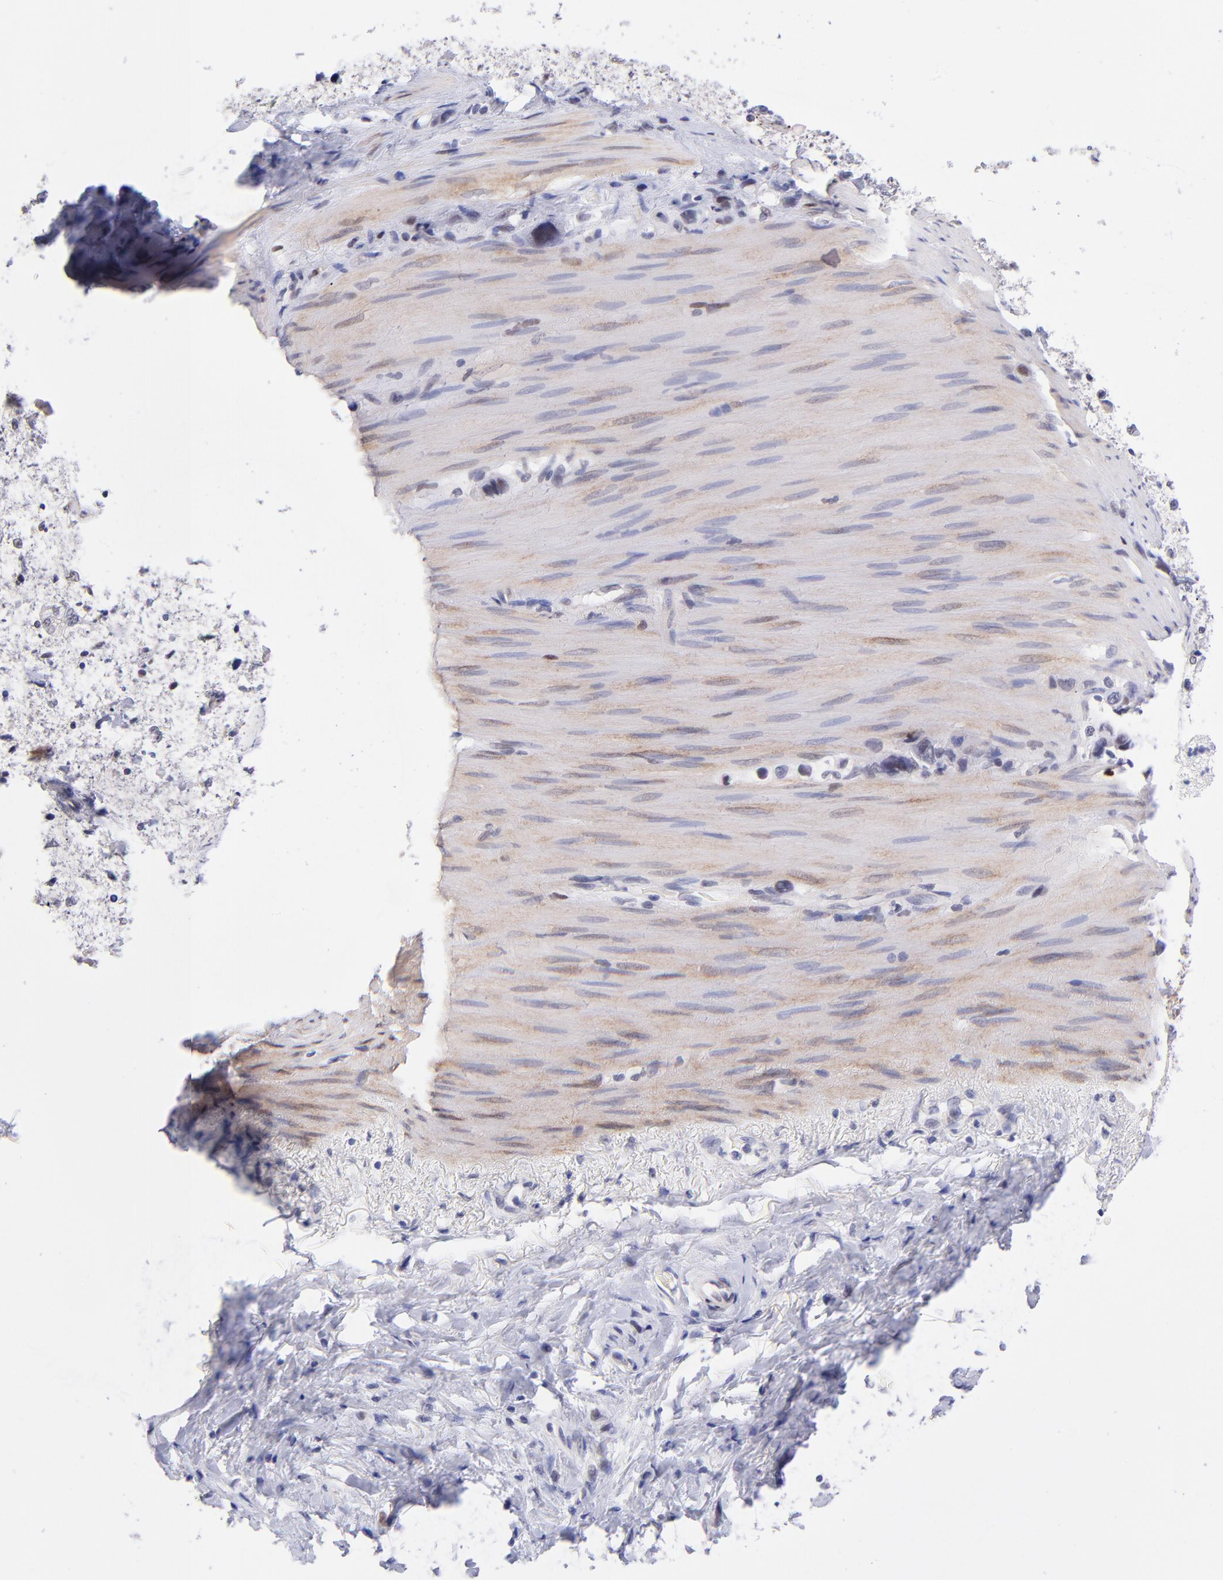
{"staining": {"intensity": "negative", "quantity": "none", "location": "none"}, "tissue": "stomach cancer", "cell_type": "Tumor cells", "image_type": "cancer", "snomed": [{"axis": "morphology", "description": "Normal tissue, NOS"}, {"axis": "morphology", "description": "Adenocarcinoma, NOS"}, {"axis": "morphology", "description": "Adenocarcinoma, High grade"}, {"axis": "topography", "description": "Stomach, upper"}, {"axis": "topography", "description": "Stomach"}], "caption": "Human stomach cancer stained for a protein using immunohistochemistry reveals no expression in tumor cells.", "gene": "SOX6", "patient": {"sex": "female", "age": 65}}